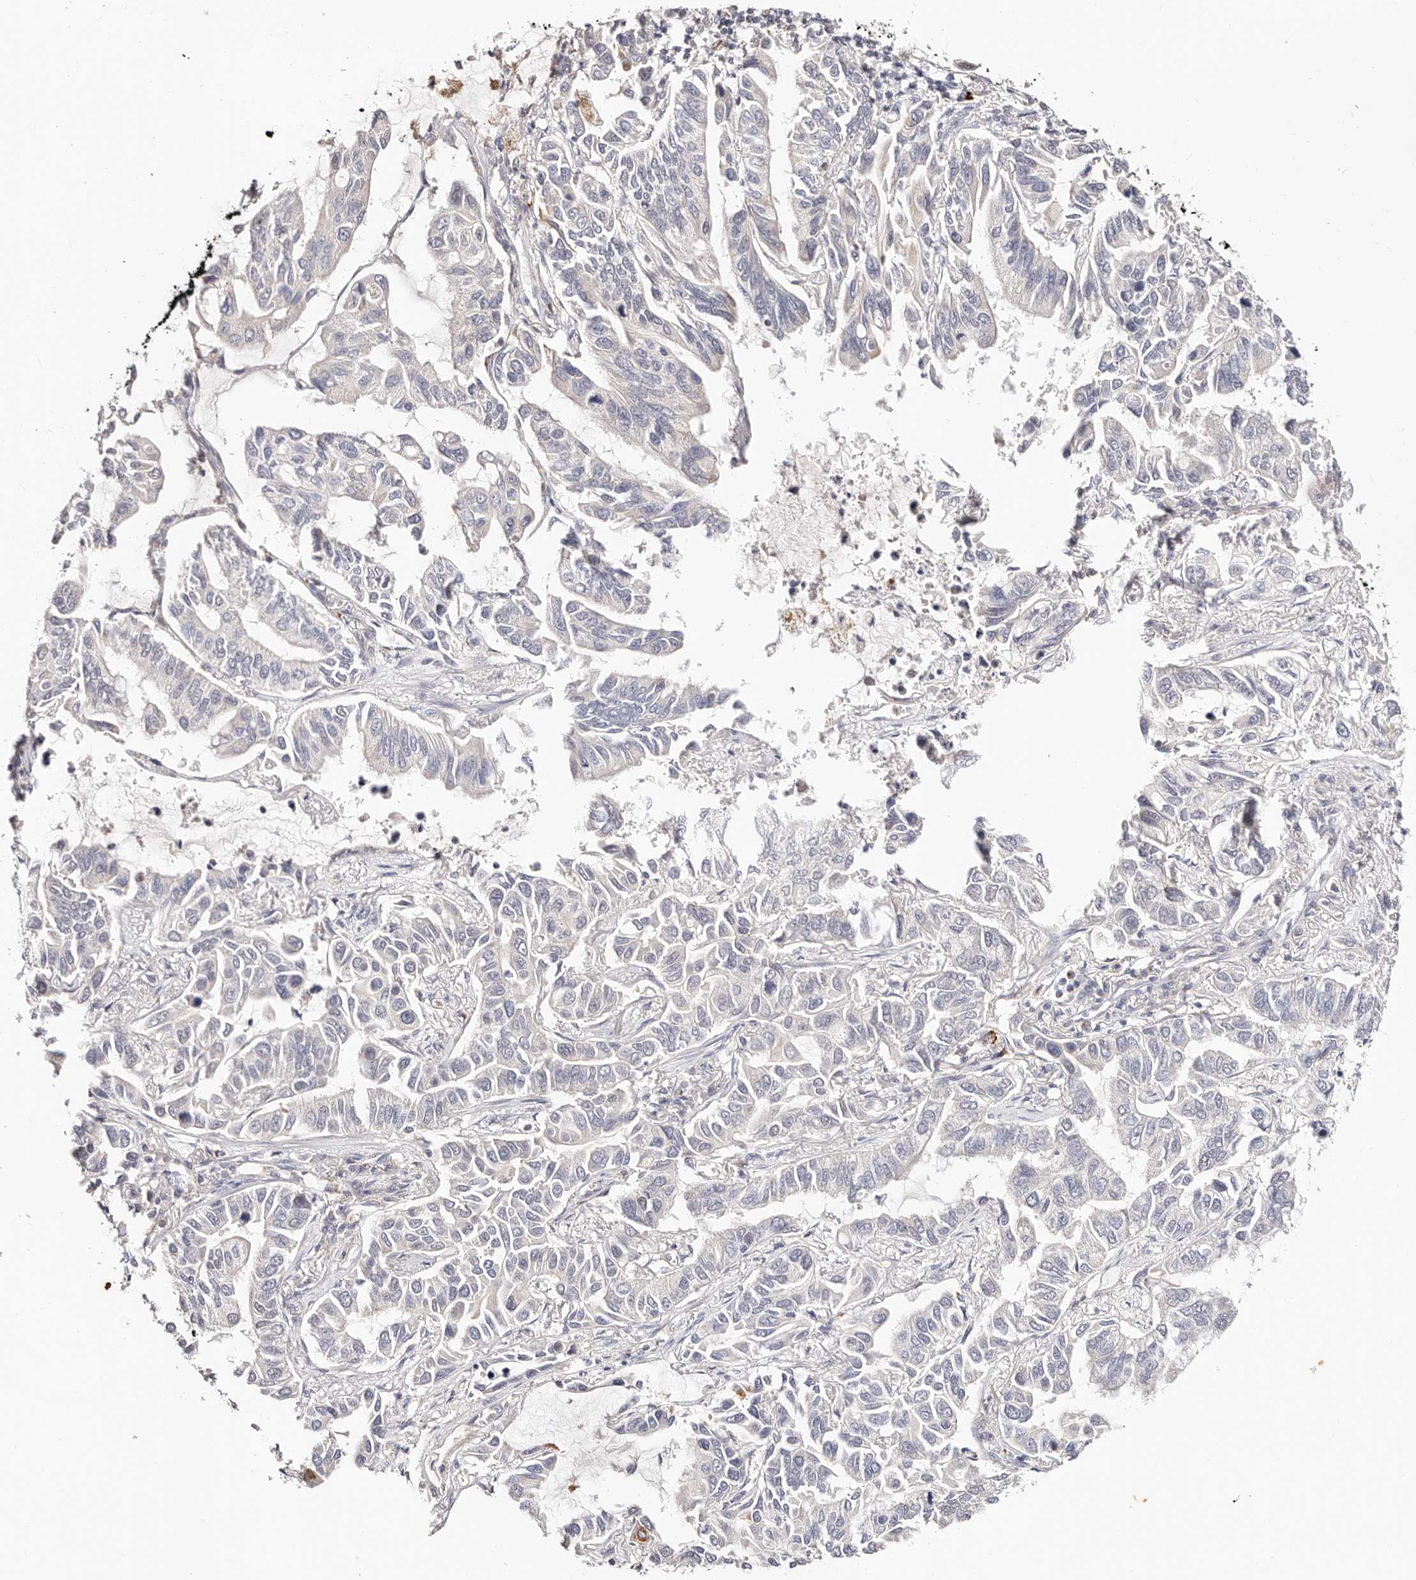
{"staining": {"intensity": "moderate", "quantity": "<25%", "location": "cytoplasmic/membranous"}, "tissue": "lung cancer", "cell_type": "Tumor cells", "image_type": "cancer", "snomed": [{"axis": "morphology", "description": "Adenocarcinoma, NOS"}, {"axis": "topography", "description": "Lung"}], "caption": "Immunohistochemistry staining of lung cancer (adenocarcinoma), which exhibits low levels of moderate cytoplasmic/membranous expression in about <25% of tumor cells indicating moderate cytoplasmic/membranous protein positivity. The staining was performed using DAB (brown) for protein detection and nuclei were counterstained in hematoxylin (blue).", "gene": "VIPAS39", "patient": {"sex": "male", "age": 64}}